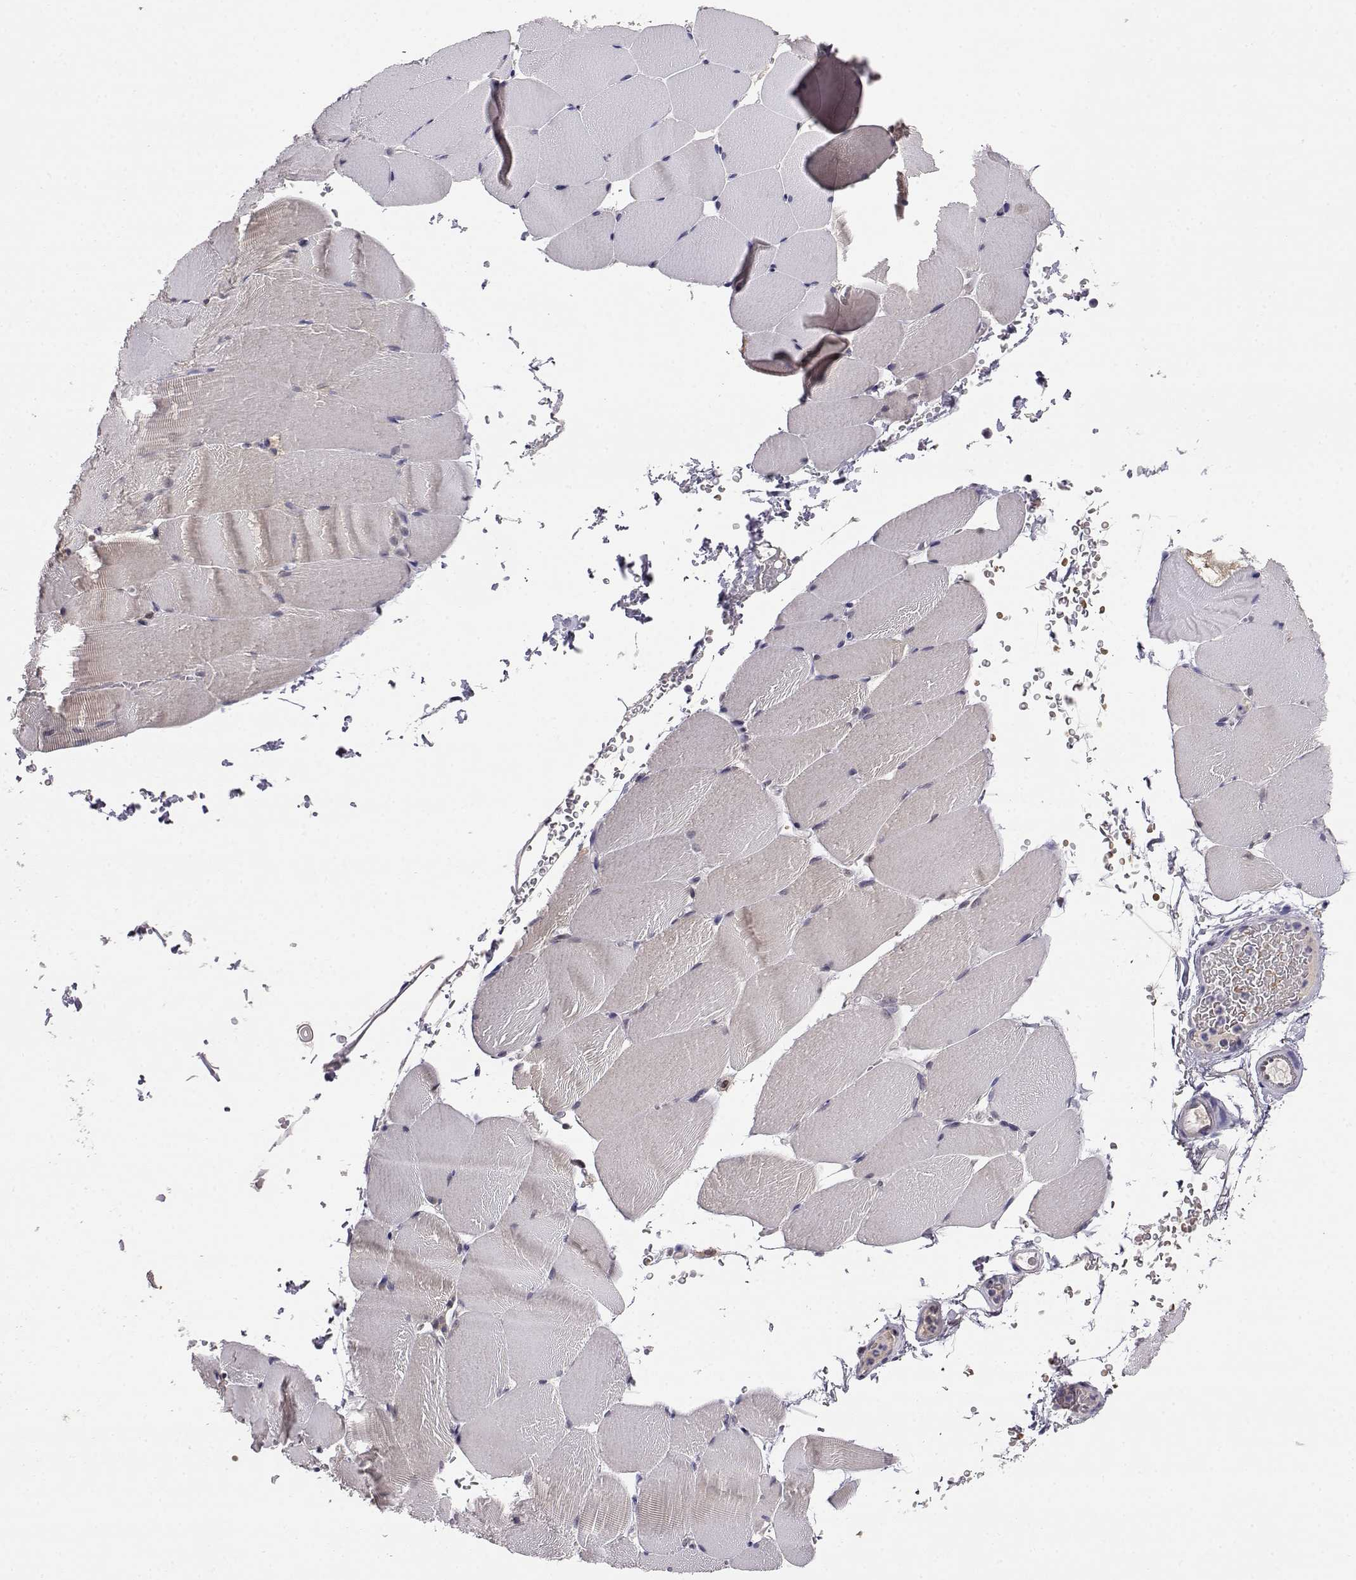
{"staining": {"intensity": "negative", "quantity": "none", "location": "none"}, "tissue": "skeletal muscle", "cell_type": "Myocytes", "image_type": "normal", "snomed": [{"axis": "morphology", "description": "Normal tissue, NOS"}, {"axis": "topography", "description": "Skeletal muscle"}], "caption": "IHC of unremarkable human skeletal muscle shows no expression in myocytes.", "gene": "AKR1B1", "patient": {"sex": "female", "age": 37}}